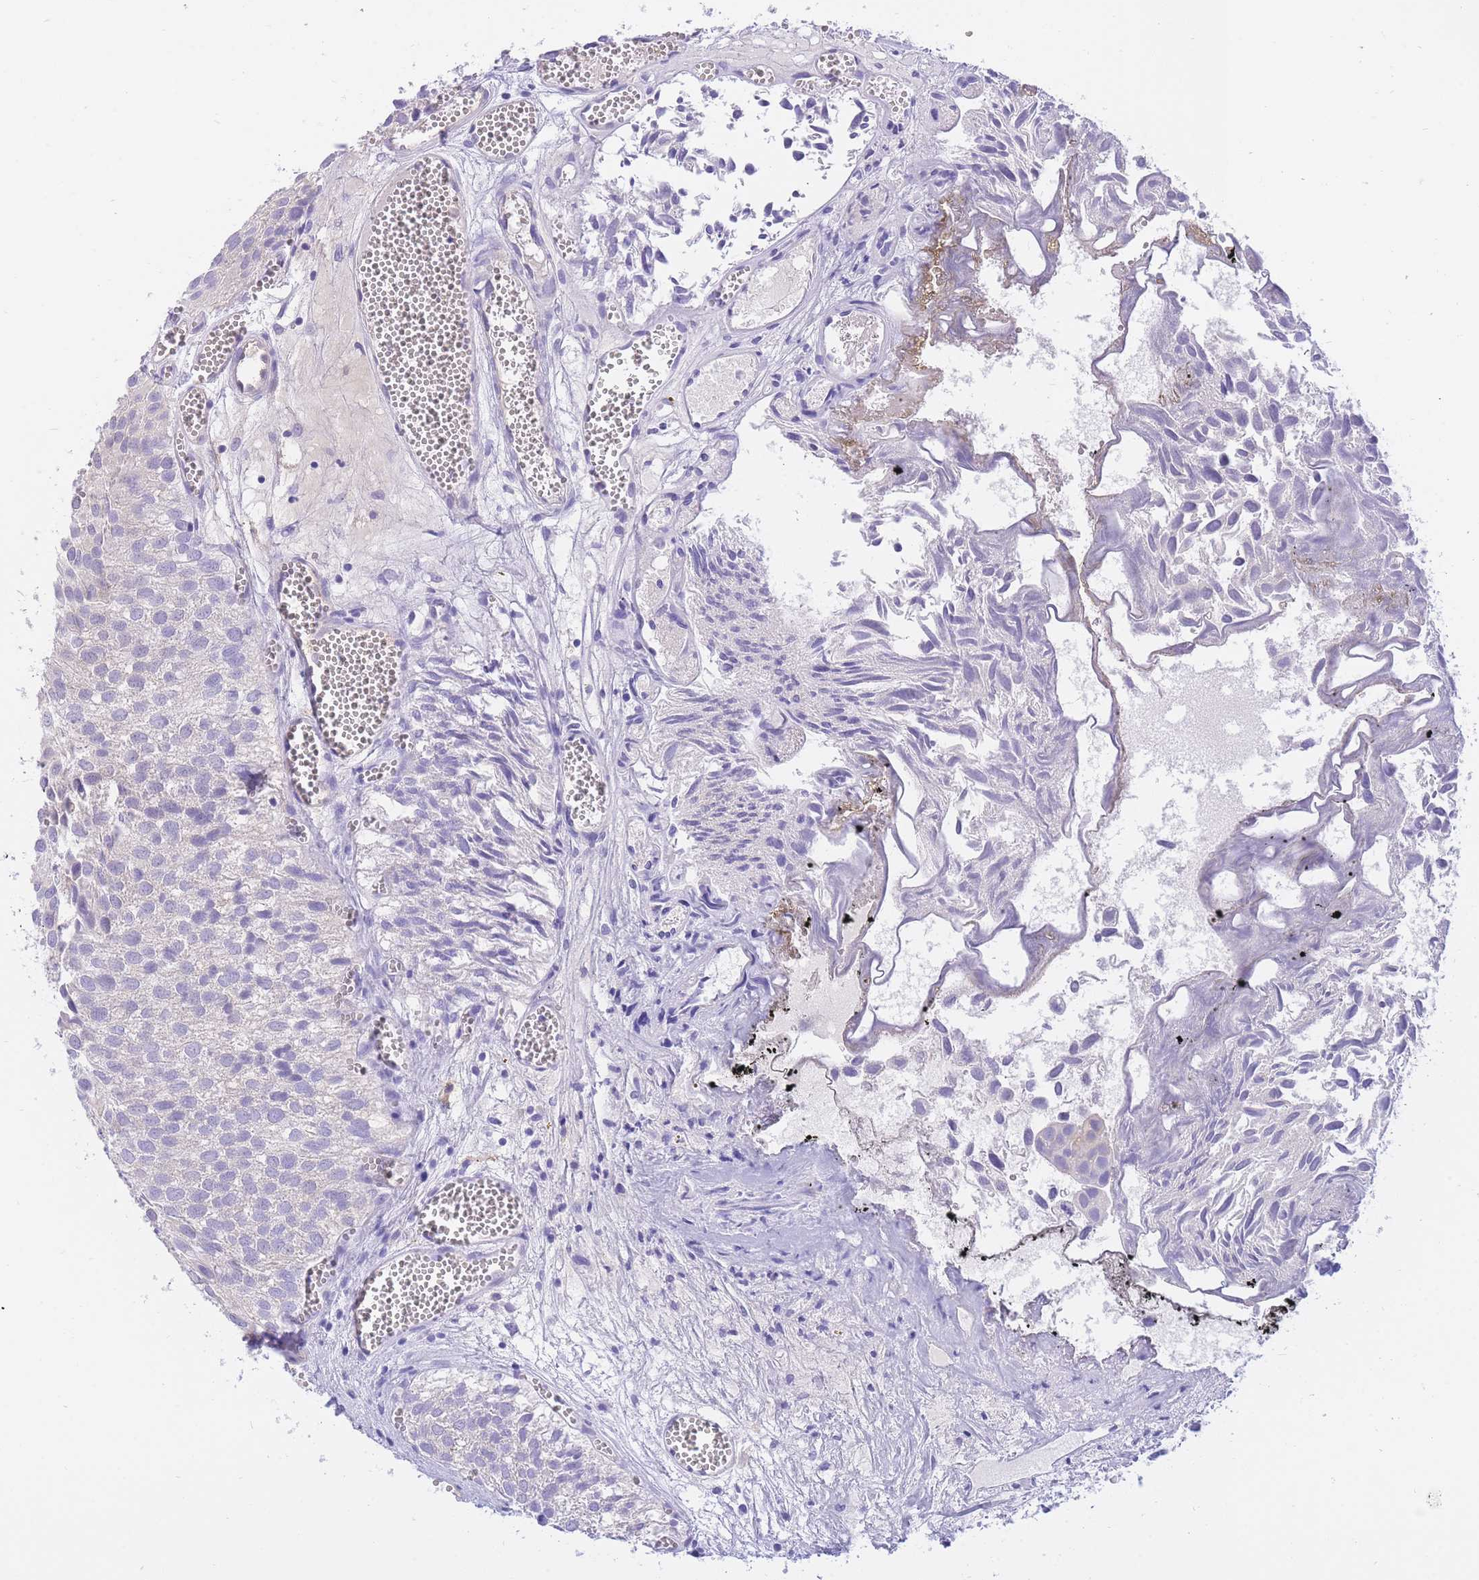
{"staining": {"intensity": "negative", "quantity": "none", "location": "none"}, "tissue": "urothelial cancer", "cell_type": "Tumor cells", "image_type": "cancer", "snomed": [{"axis": "morphology", "description": "Urothelial carcinoma, Low grade"}, {"axis": "topography", "description": "Urinary bladder"}], "caption": "Protein analysis of urothelial cancer shows no significant positivity in tumor cells. (DAB (3,3'-diaminobenzidine) immunohistochemistry with hematoxylin counter stain).", "gene": "SULT1A1", "patient": {"sex": "male", "age": 88}}